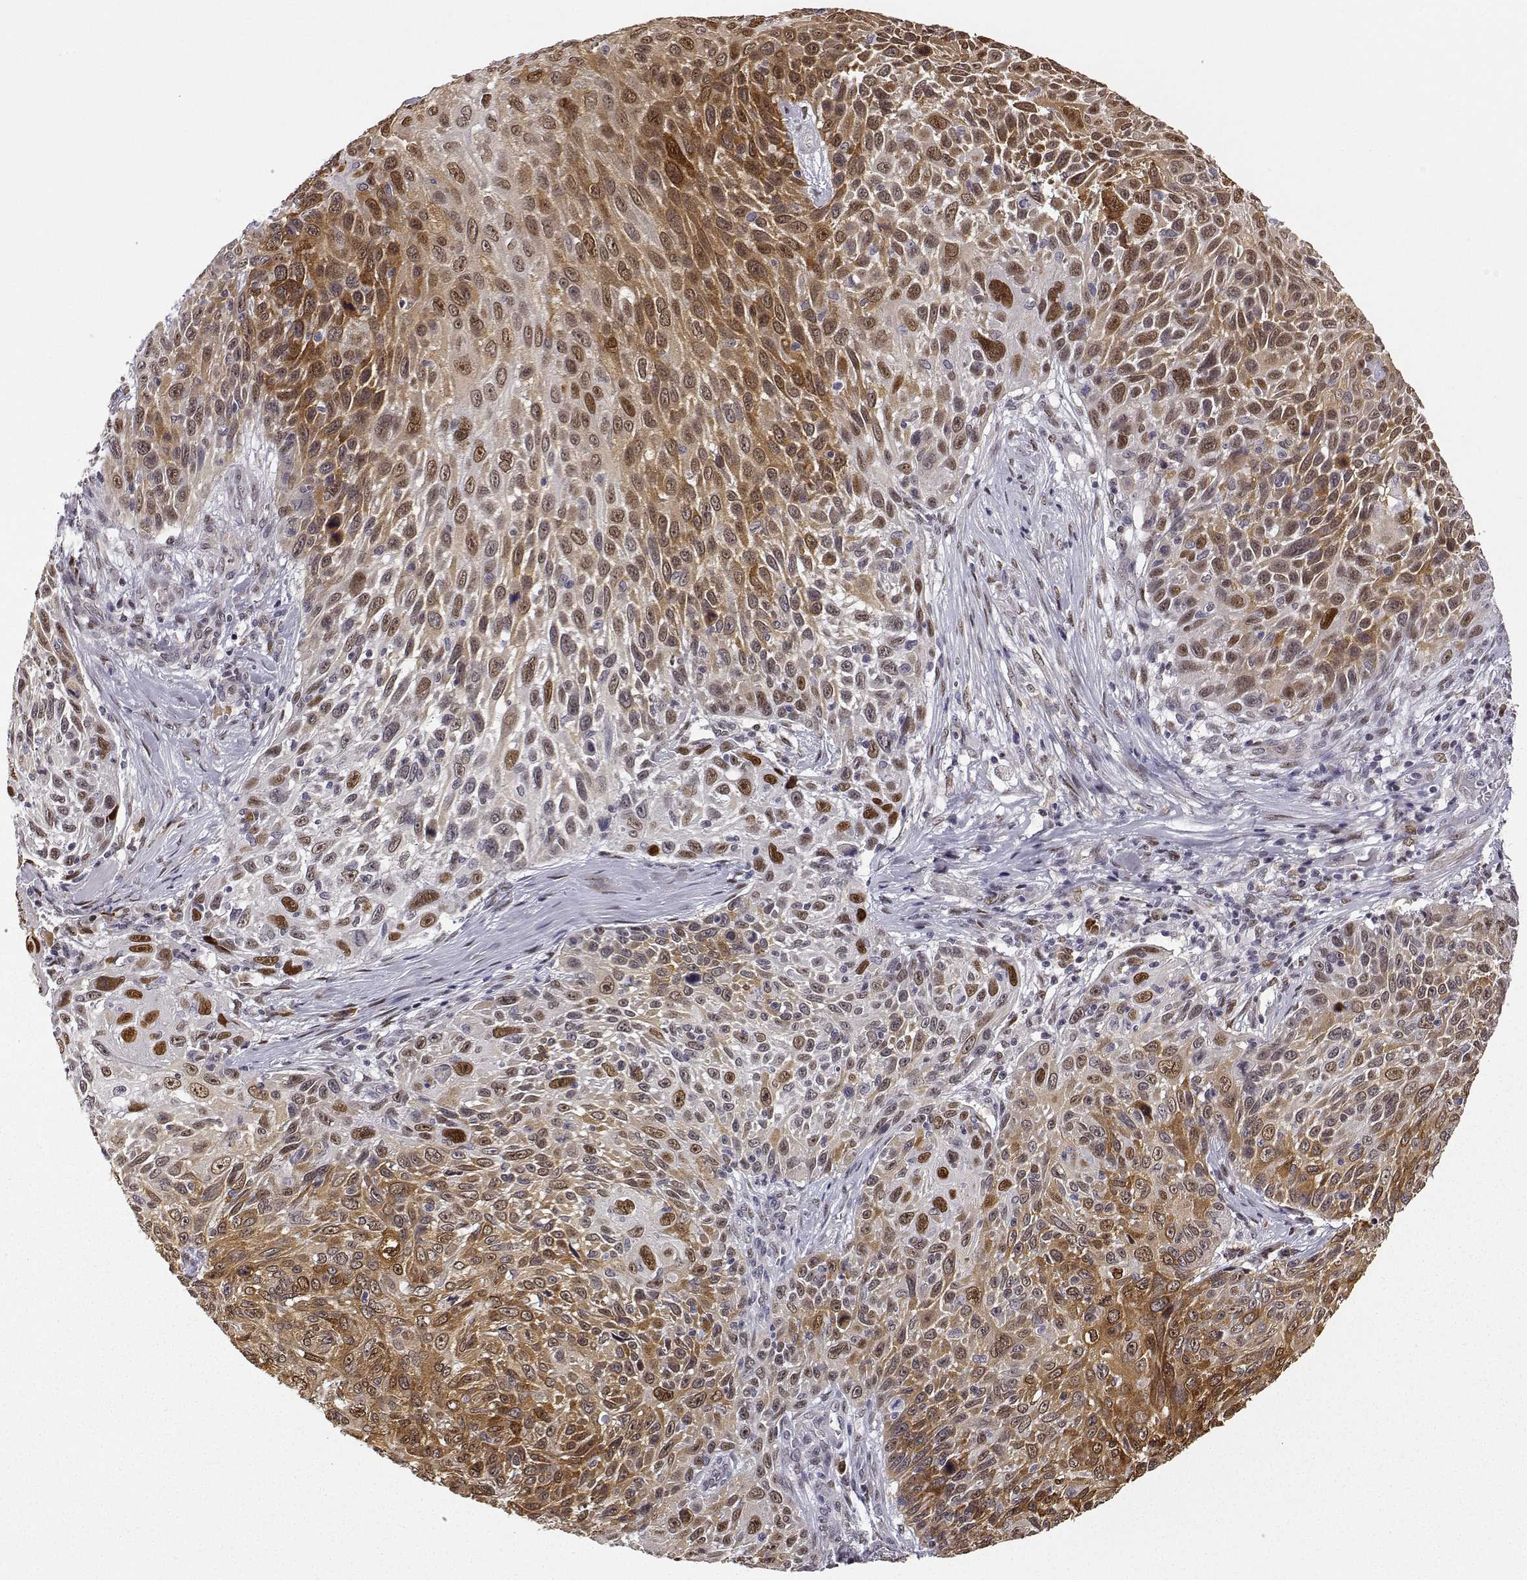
{"staining": {"intensity": "strong", "quantity": ">75%", "location": "cytoplasmic/membranous,nuclear"}, "tissue": "skin cancer", "cell_type": "Tumor cells", "image_type": "cancer", "snomed": [{"axis": "morphology", "description": "Squamous cell carcinoma, NOS"}, {"axis": "topography", "description": "Skin"}], "caption": "IHC image of neoplastic tissue: skin cancer (squamous cell carcinoma) stained using immunohistochemistry (IHC) exhibits high levels of strong protein expression localized specifically in the cytoplasmic/membranous and nuclear of tumor cells, appearing as a cytoplasmic/membranous and nuclear brown color.", "gene": "PHGDH", "patient": {"sex": "male", "age": 92}}